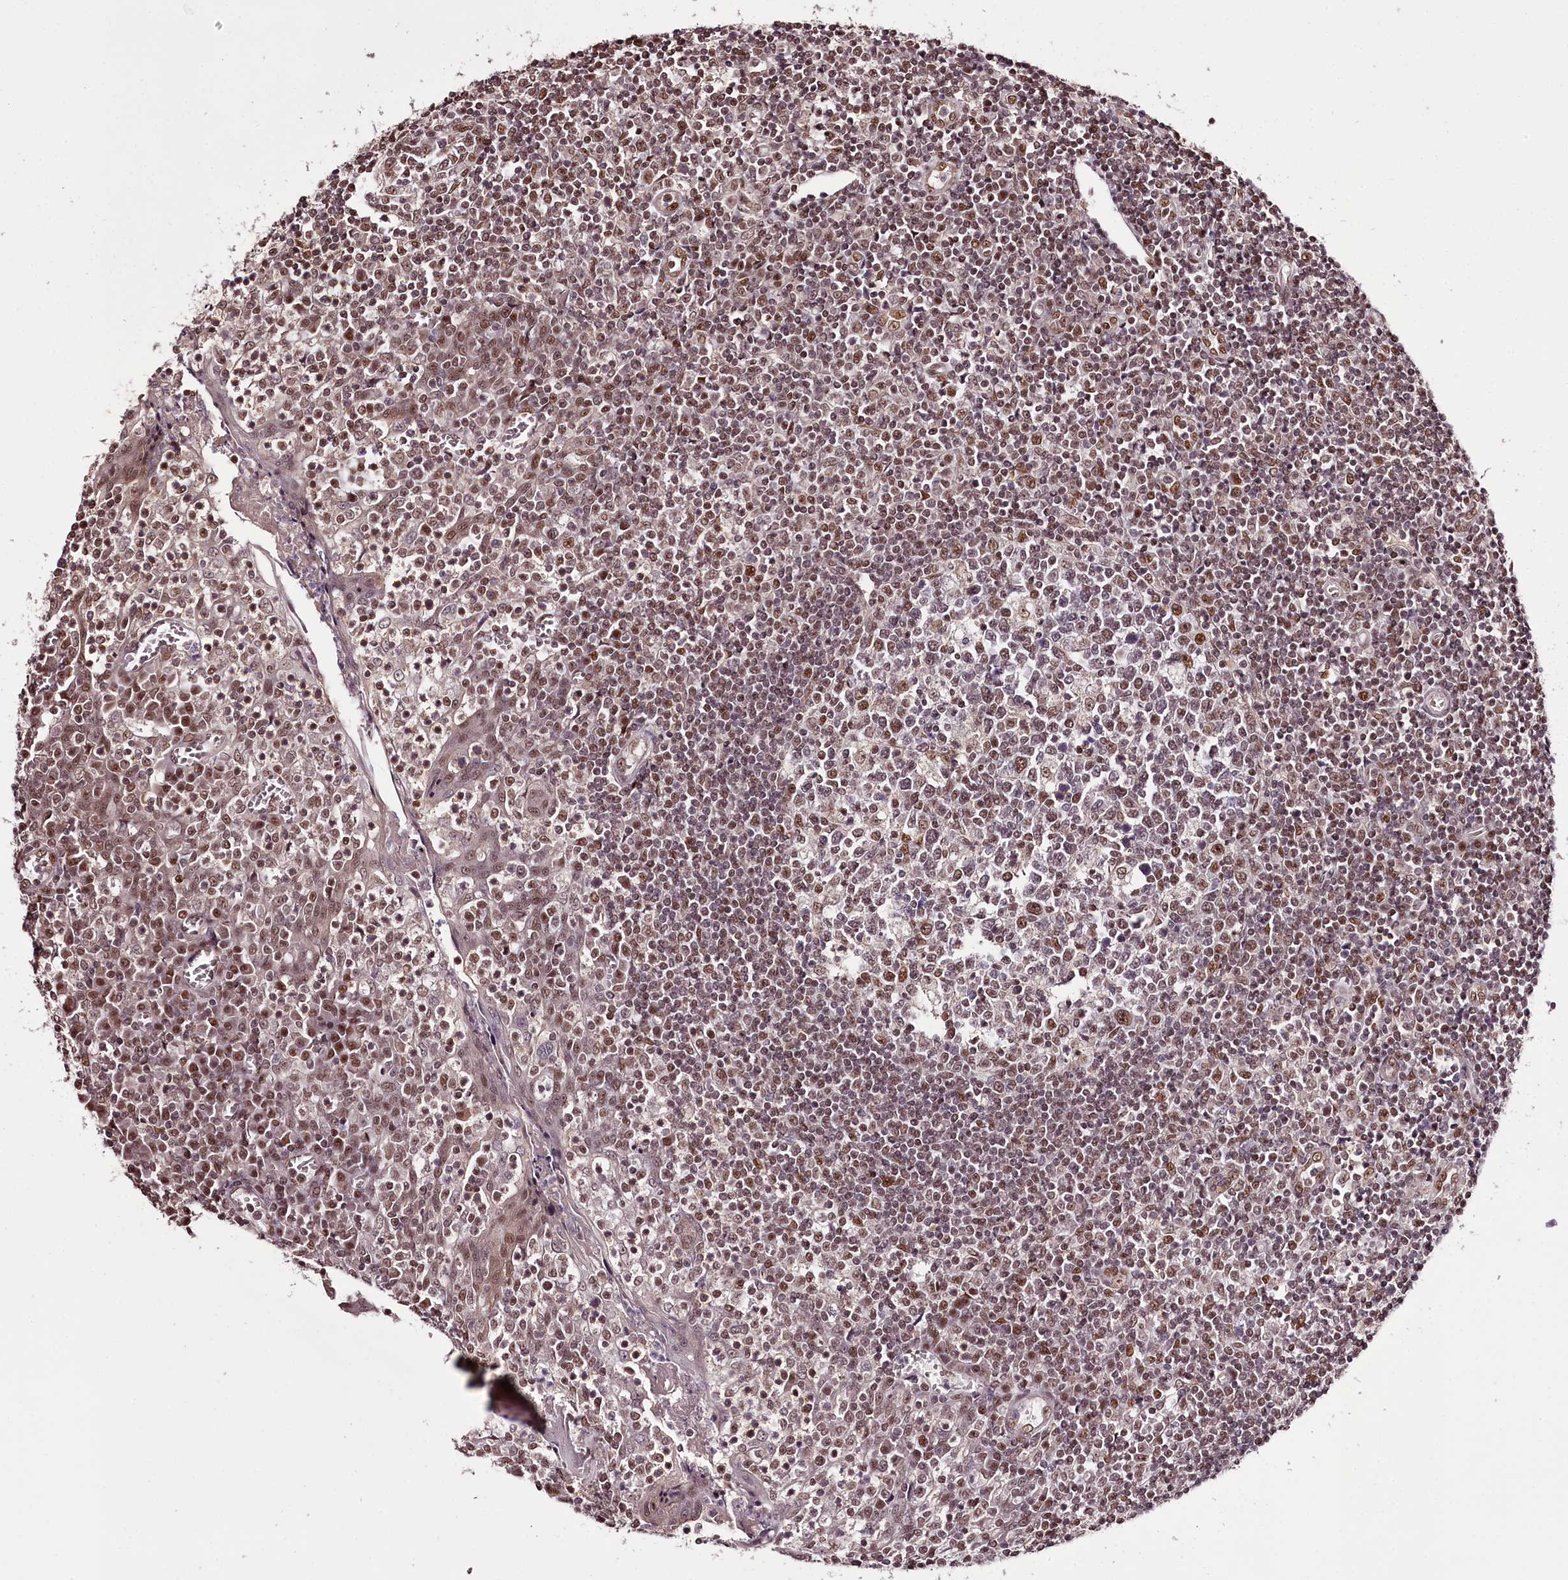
{"staining": {"intensity": "moderate", "quantity": ">75%", "location": "nuclear"}, "tissue": "tonsil", "cell_type": "Germinal center cells", "image_type": "normal", "snomed": [{"axis": "morphology", "description": "Normal tissue, NOS"}, {"axis": "topography", "description": "Tonsil"}], "caption": "Tonsil stained with DAB (3,3'-diaminobenzidine) immunohistochemistry (IHC) demonstrates medium levels of moderate nuclear staining in about >75% of germinal center cells.", "gene": "TTC33", "patient": {"sex": "female", "age": 19}}